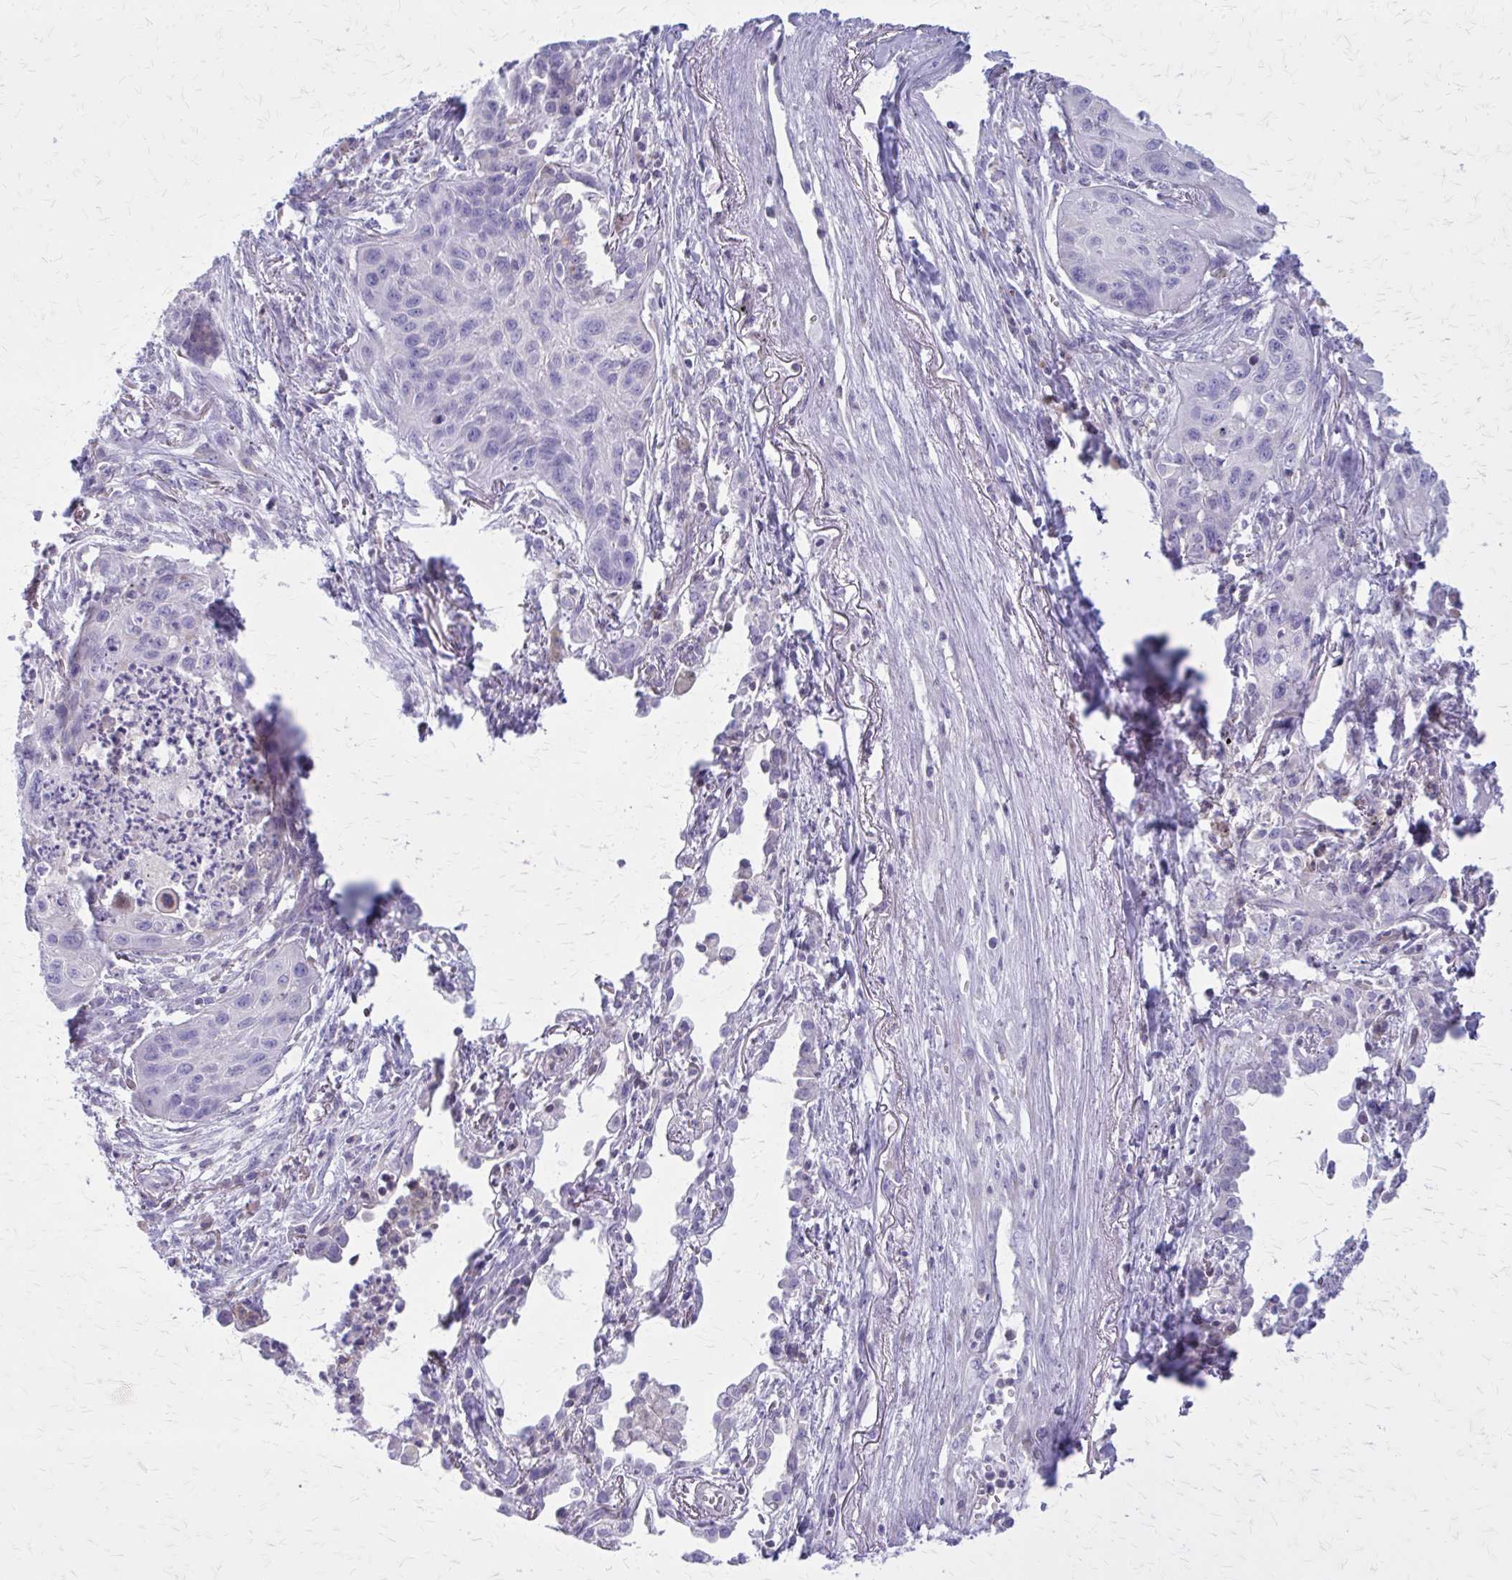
{"staining": {"intensity": "negative", "quantity": "none", "location": "none"}, "tissue": "lung cancer", "cell_type": "Tumor cells", "image_type": "cancer", "snomed": [{"axis": "morphology", "description": "Squamous cell carcinoma, NOS"}, {"axis": "topography", "description": "Lung"}], "caption": "An immunohistochemistry (IHC) image of lung squamous cell carcinoma is shown. There is no staining in tumor cells of lung squamous cell carcinoma.", "gene": "PITPNM1", "patient": {"sex": "male", "age": 71}}